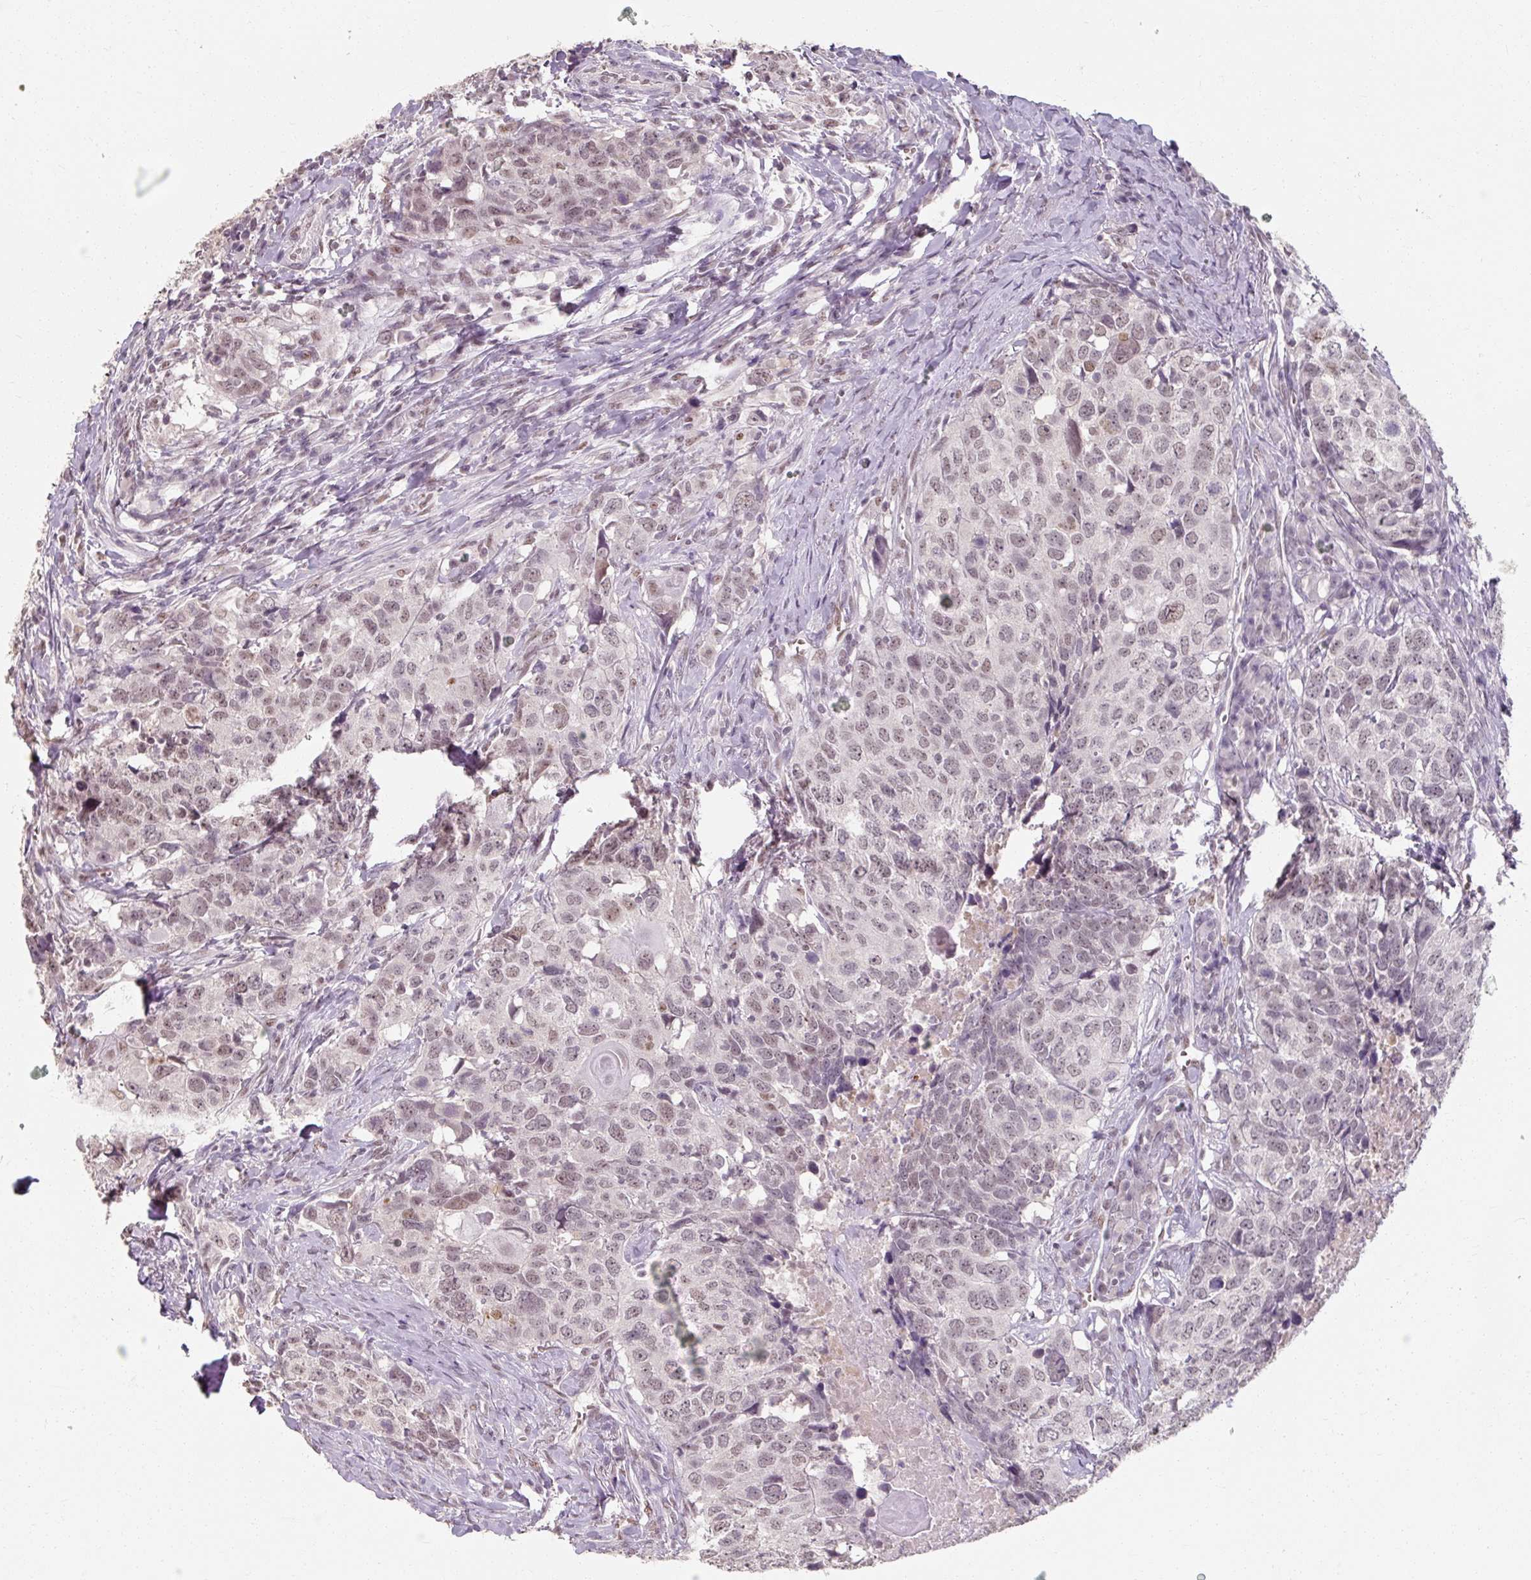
{"staining": {"intensity": "weak", "quantity": "25%-75%", "location": "nuclear"}, "tissue": "head and neck cancer", "cell_type": "Tumor cells", "image_type": "cancer", "snomed": [{"axis": "morphology", "description": "Normal tissue, NOS"}, {"axis": "morphology", "description": "Squamous cell carcinoma, NOS"}, {"axis": "topography", "description": "Skeletal muscle"}, {"axis": "topography", "description": "Vascular tissue"}, {"axis": "topography", "description": "Peripheral nerve tissue"}, {"axis": "topography", "description": "Head-Neck"}], "caption": "This histopathology image exhibits head and neck squamous cell carcinoma stained with immunohistochemistry (IHC) to label a protein in brown. The nuclear of tumor cells show weak positivity for the protein. Nuclei are counter-stained blue.", "gene": "ZFTRAF1", "patient": {"sex": "male", "age": 66}}